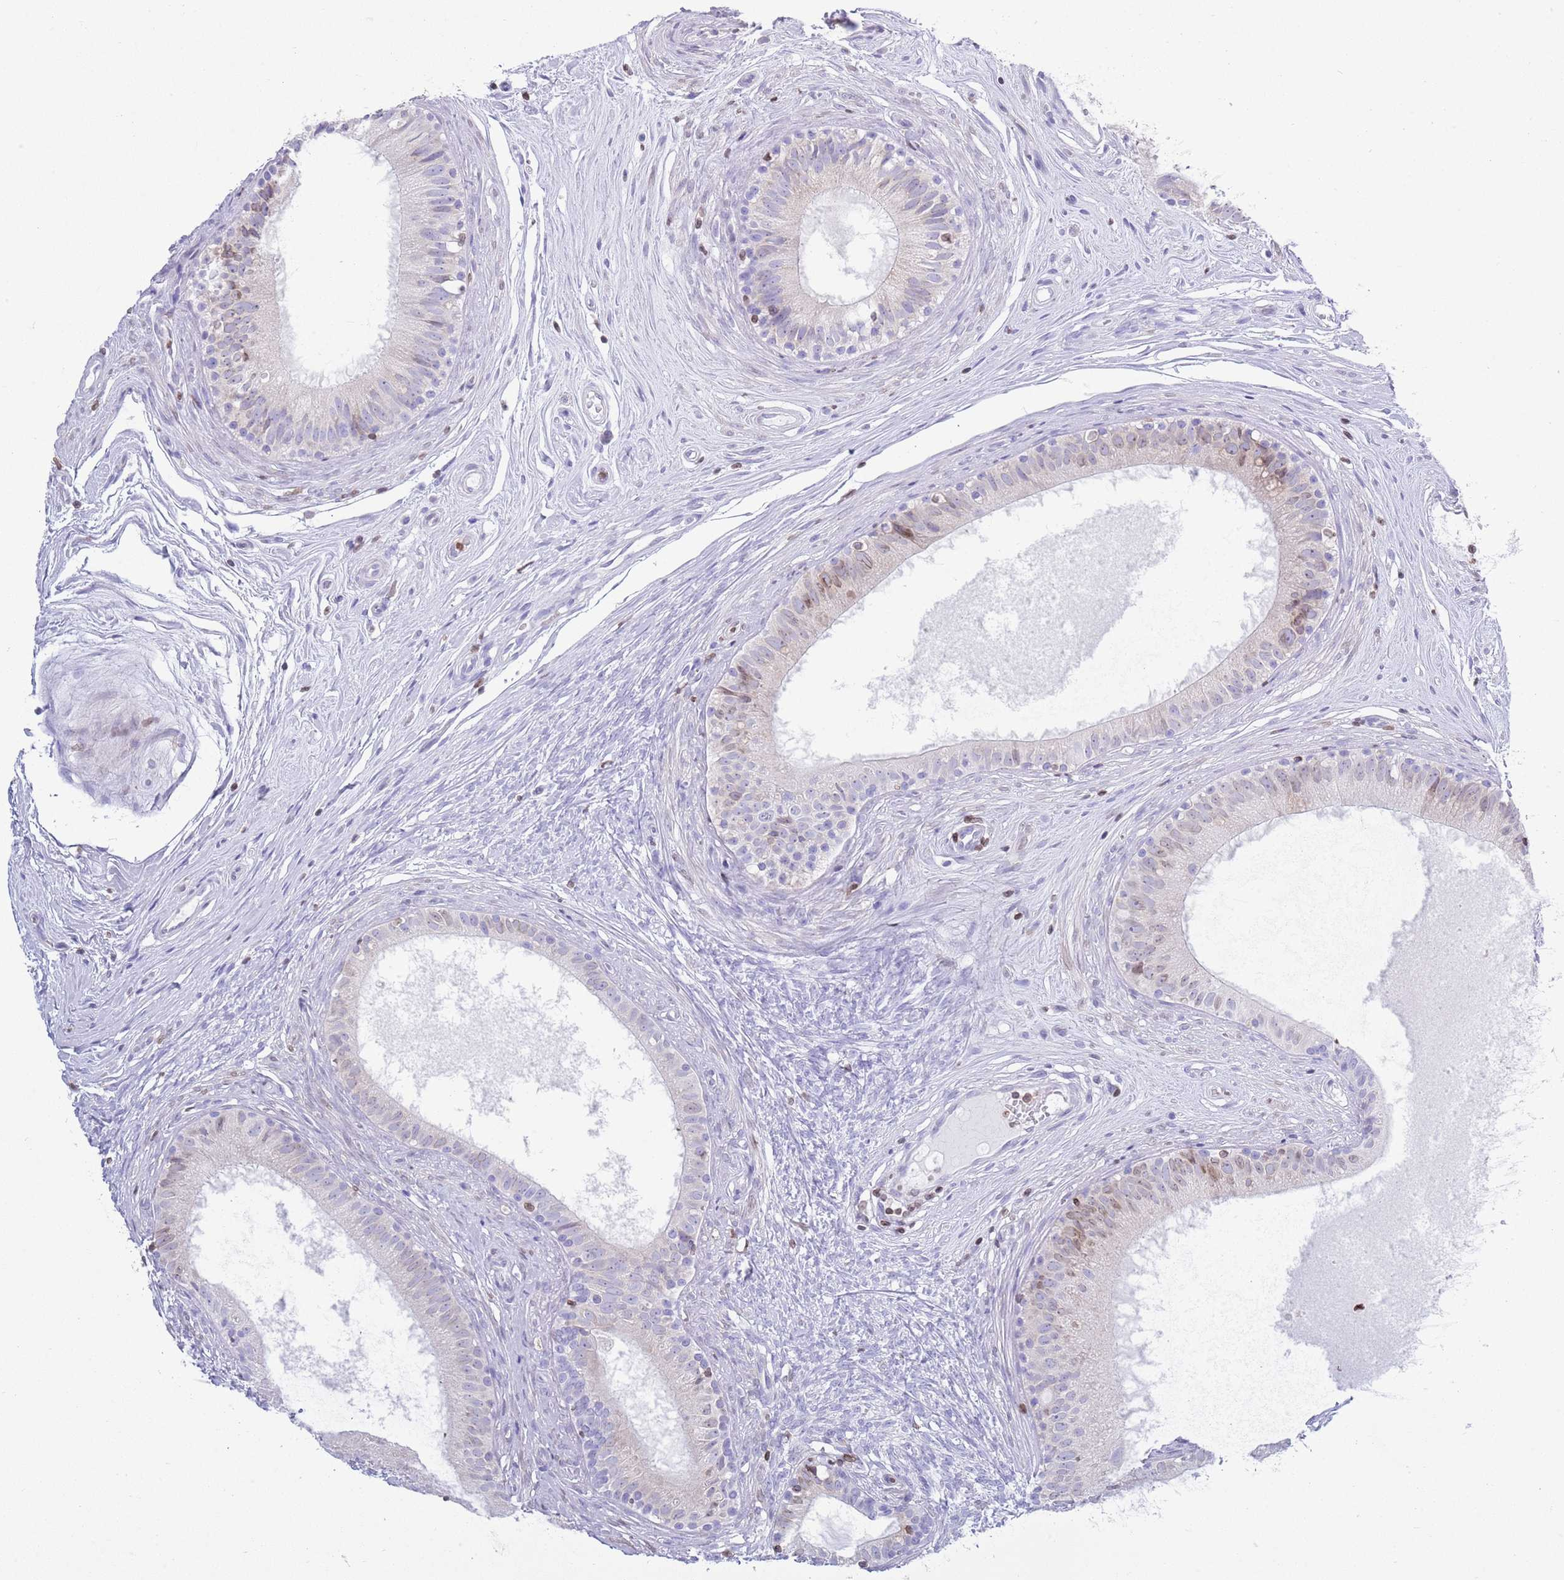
{"staining": {"intensity": "weak", "quantity": "25%-75%", "location": "cytoplasmic/membranous,nuclear"}, "tissue": "epididymis", "cell_type": "Glandular cells", "image_type": "normal", "snomed": [{"axis": "morphology", "description": "Normal tissue, NOS"}, {"axis": "topography", "description": "Epididymis"}], "caption": "Immunohistochemistry (IHC) photomicrograph of normal human epididymis stained for a protein (brown), which demonstrates low levels of weak cytoplasmic/membranous,nuclear positivity in approximately 25%-75% of glandular cells.", "gene": "LBR", "patient": {"sex": "male", "age": 74}}